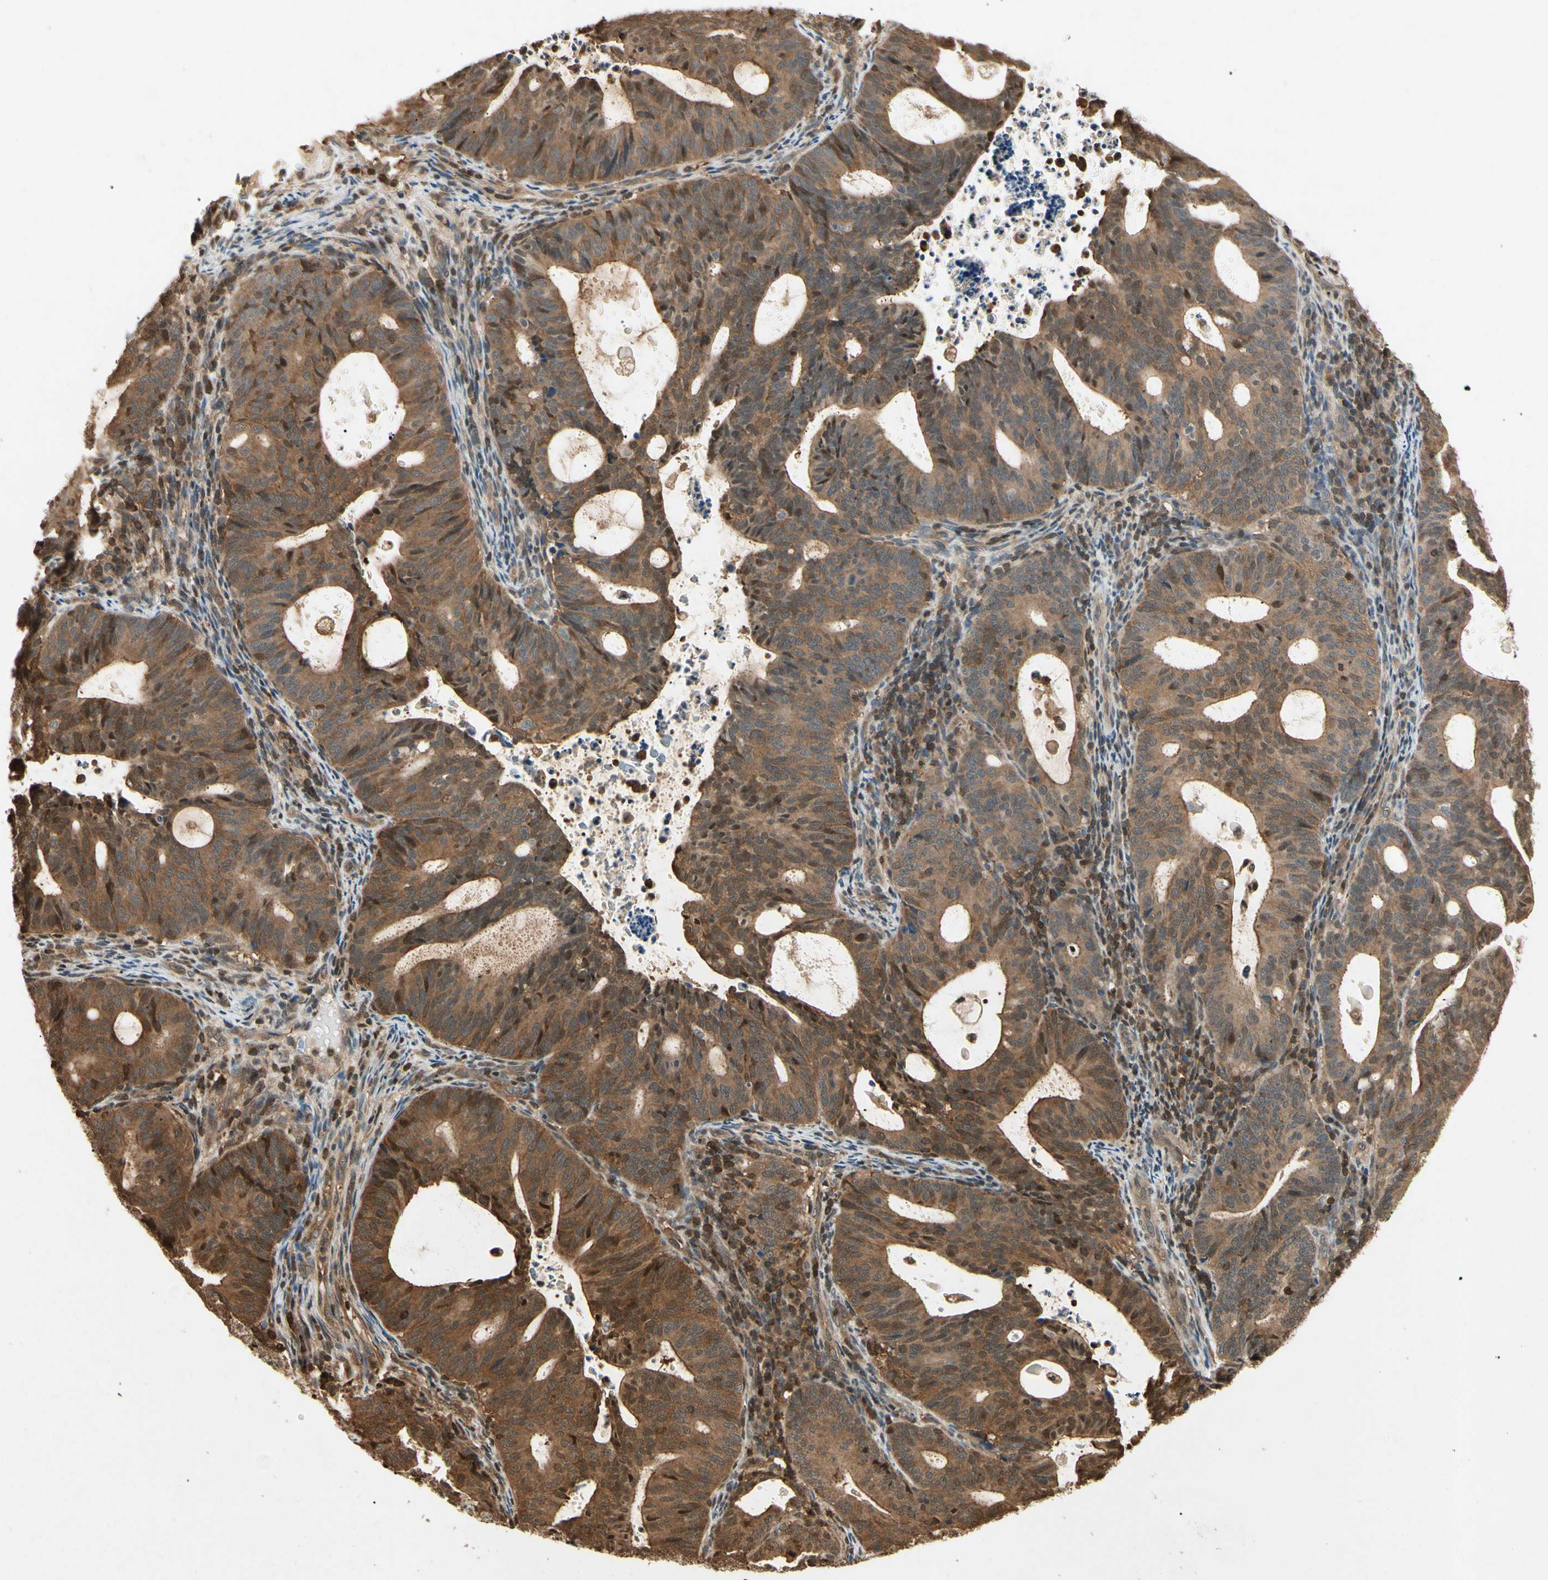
{"staining": {"intensity": "moderate", "quantity": ">75%", "location": "cytoplasmic/membranous,nuclear"}, "tissue": "endometrial cancer", "cell_type": "Tumor cells", "image_type": "cancer", "snomed": [{"axis": "morphology", "description": "Adenocarcinoma, NOS"}, {"axis": "topography", "description": "Uterus"}], "caption": "Adenocarcinoma (endometrial) stained with a protein marker displays moderate staining in tumor cells.", "gene": "YWHAQ", "patient": {"sex": "female", "age": 83}}